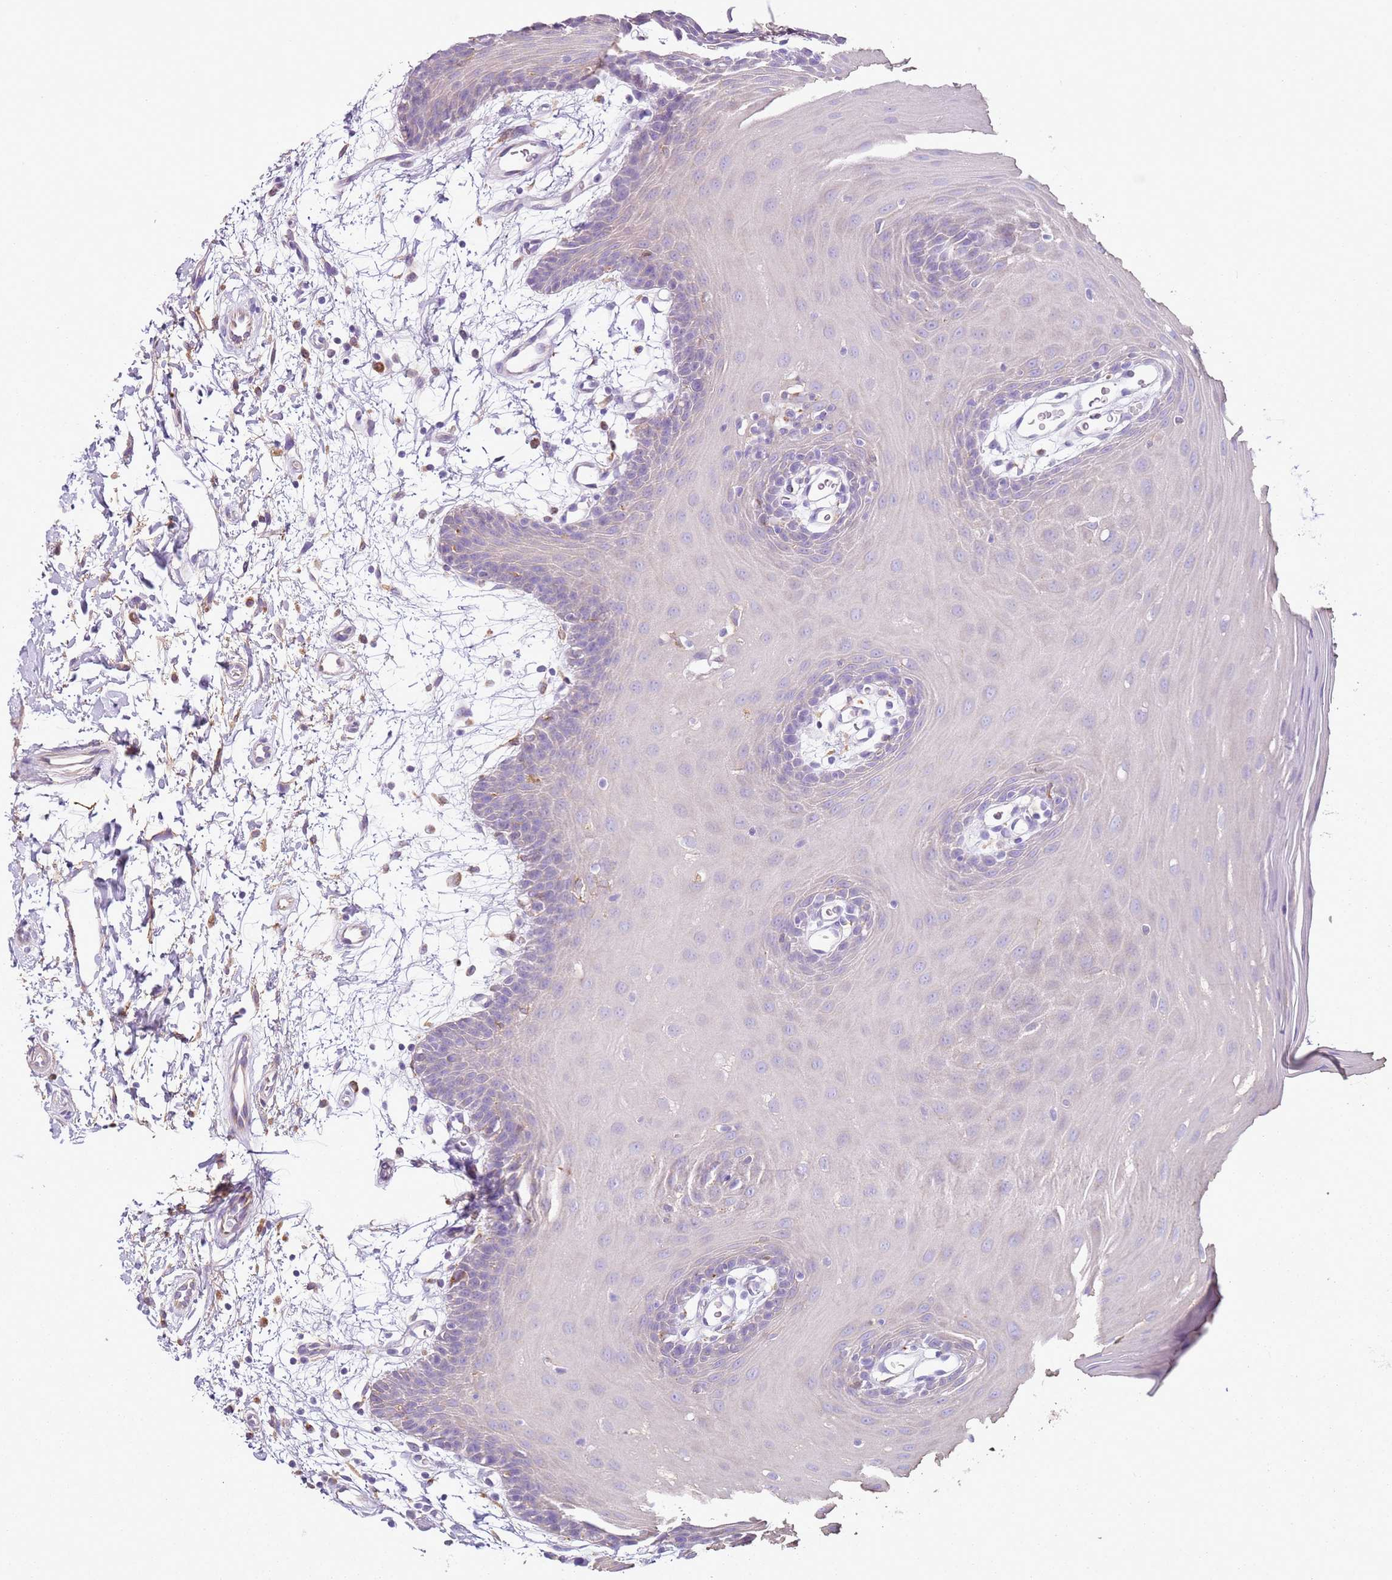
{"staining": {"intensity": "negative", "quantity": "none", "location": "none"}, "tissue": "oral mucosa", "cell_type": "Squamous epithelial cells", "image_type": "normal", "snomed": [{"axis": "morphology", "description": "Normal tissue, NOS"}, {"axis": "topography", "description": "Skeletal muscle"}, {"axis": "topography", "description": "Oral tissue"}, {"axis": "topography", "description": "Salivary gland"}, {"axis": "topography", "description": "Peripheral nerve tissue"}], "caption": "DAB (3,3'-diaminobenzidine) immunohistochemical staining of normal oral mucosa demonstrates no significant staining in squamous epithelial cells.", "gene": "OAF", "patient": {"sex": "male", "age": 54}}